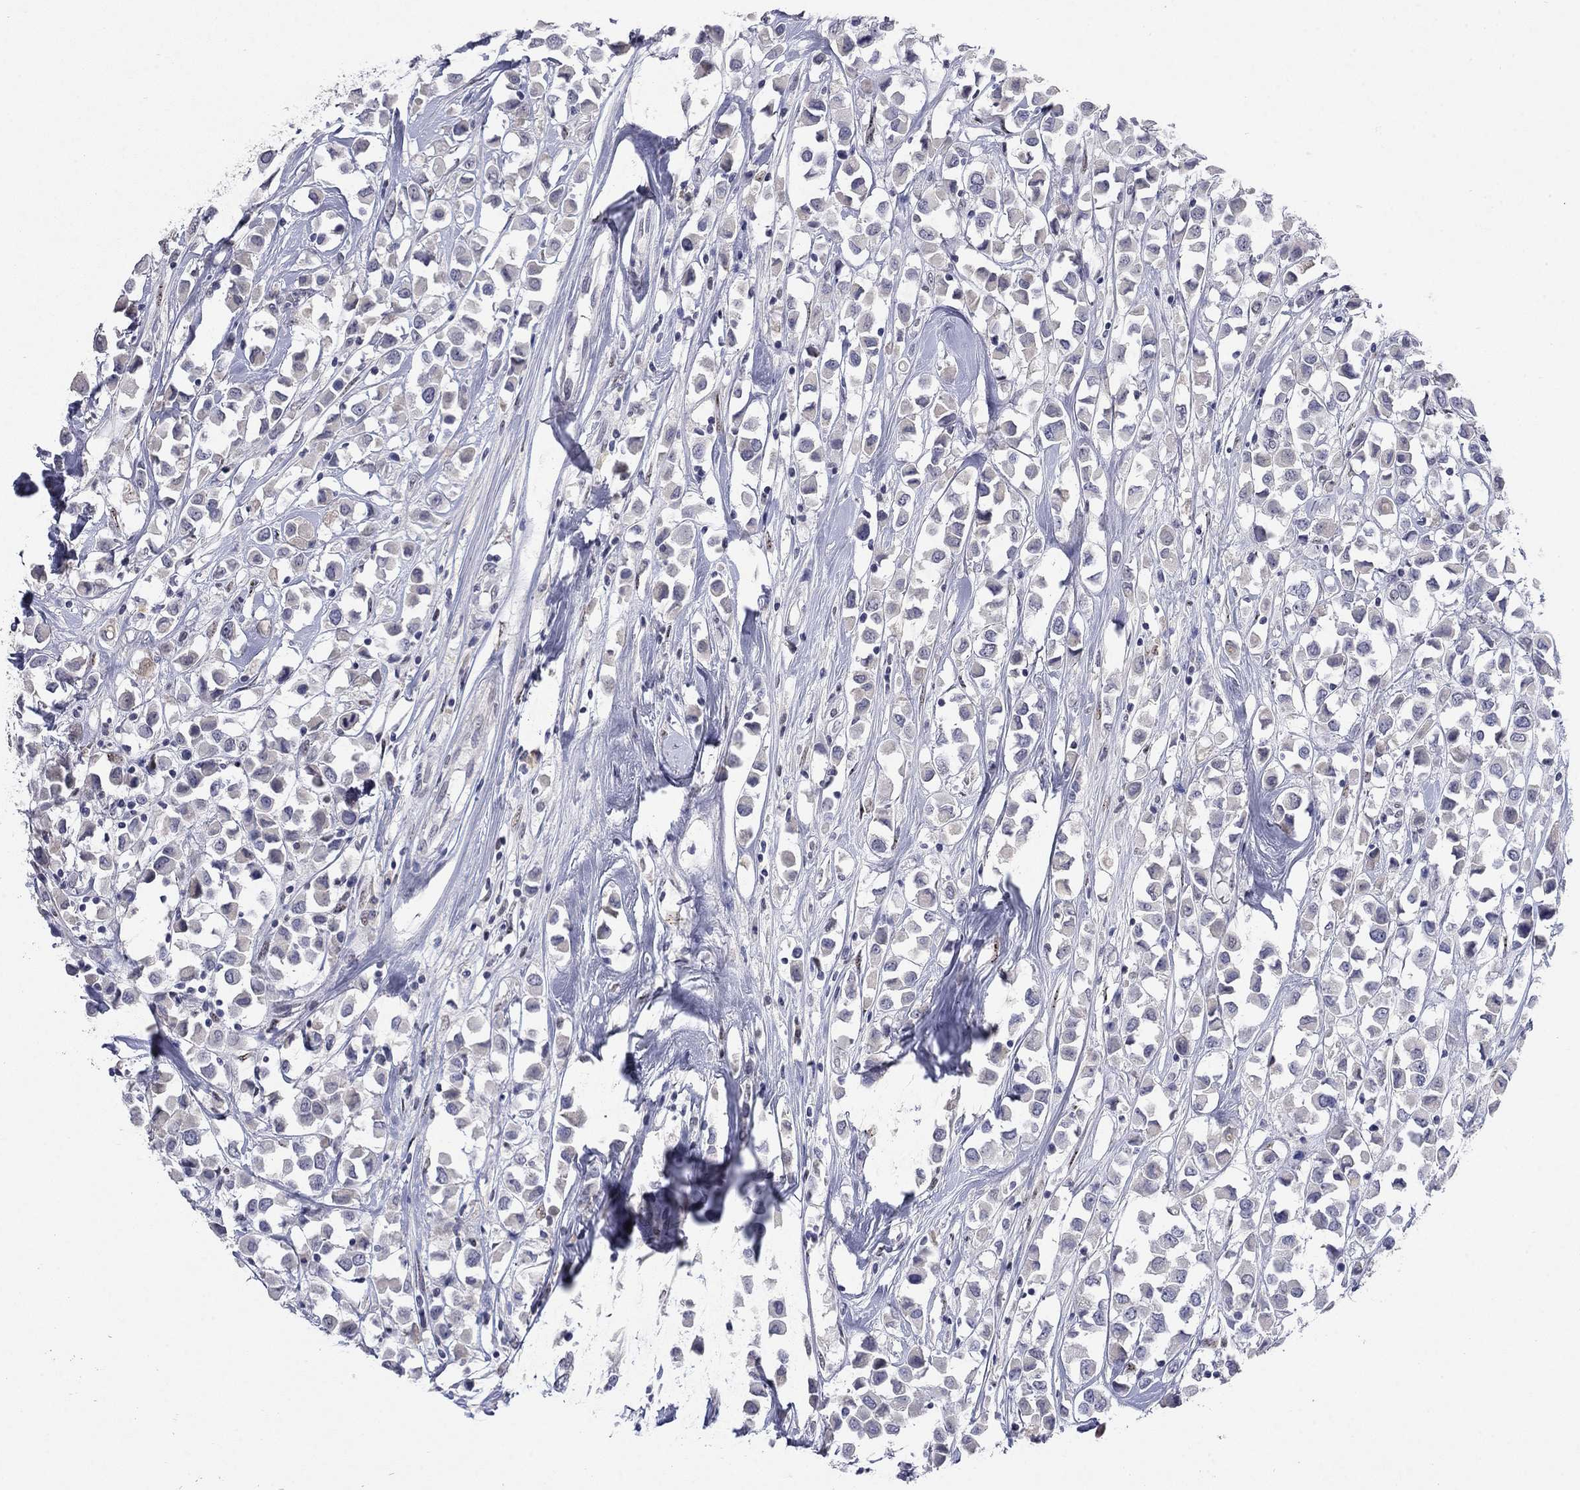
{"staining": {"intensity": "negative", "quantity": "none", "location": "none"}, "tissue": "breast cancer", "cell_type": "Tumor cells", "image_type": "cancer", "snomed": [{"axis": "morphology", "description": "Duct carcinoma"}, {"axis": "topography", "description": "Breast"}], "caption": "DAB immunohistochemical staining of human breast infiltrating ductal carcinoma displays no significant expression in tumor cells. The staining was performed using DAB to visualize the protein expression in brown, while the nuclei were stained in blue with hematoxylin (Magnification: 20x).", "gene": "SLC51A", "patient": {"sex": "female", "age": 61}}